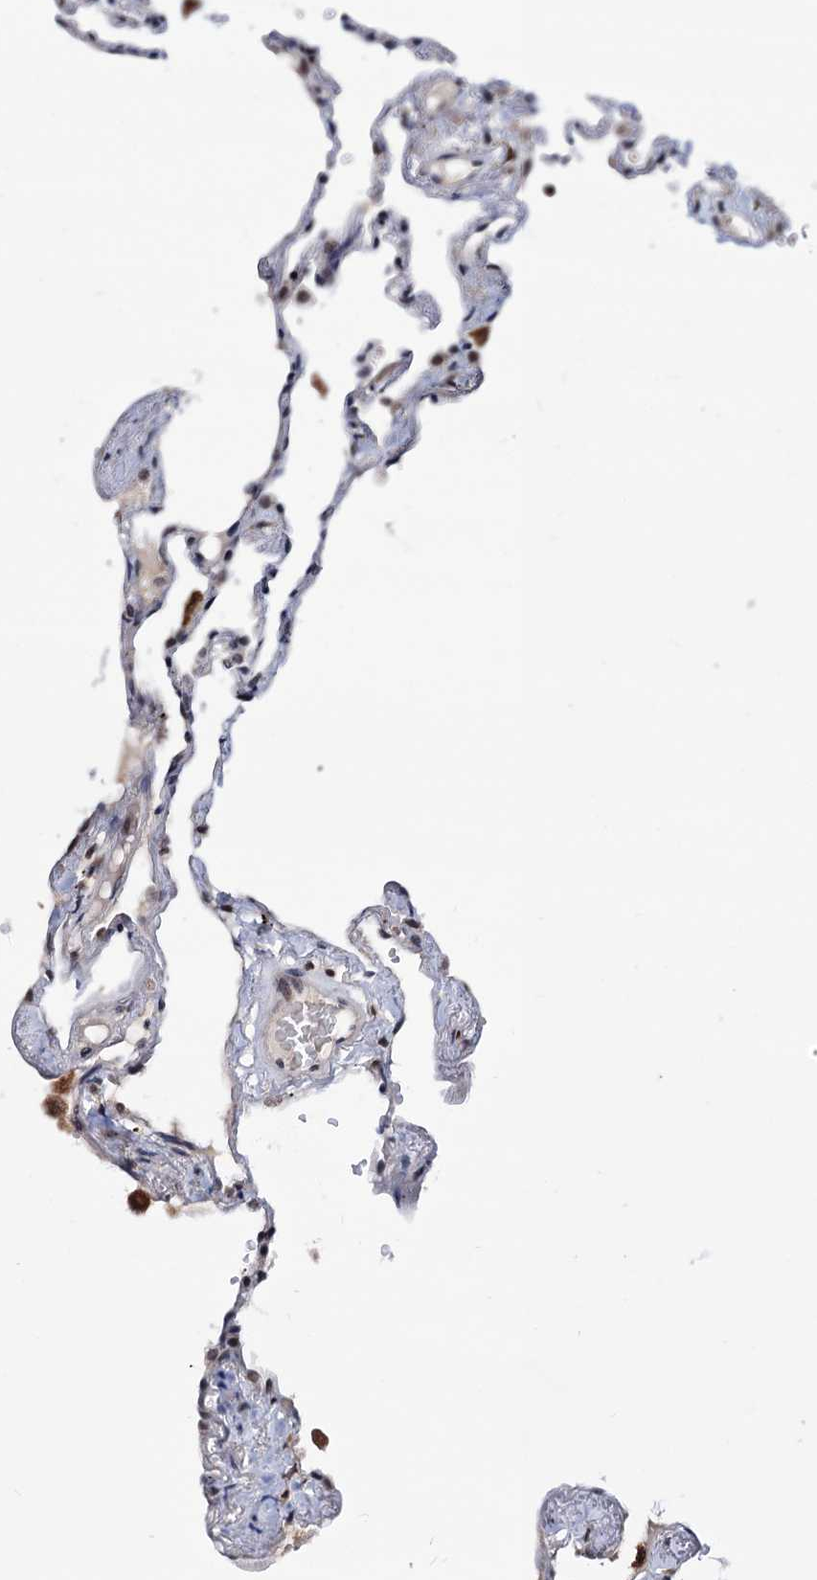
{"staining": {"intensity": "negative", "quantity": "none", "location": "none"}, "tissue": "lung", "cell_type": "Alveolar cells", "image_type": "normal", "snomed": [{"axis": "morphology", "description": "Normal tissue, NOS"}, {"axis": "topography", "description": "Lung"}], "caption": "Immunohistochemistry micrograph of normal lung: lung stained with DAB displays no significant protein staining in alveolar cells. The staining was performed using DAB (3,3'-diaminobenzidine) to visualize the protein expression in brown, while the nuclei were stained in blue with hematoxylin (Magnification: 20x).", "gene": "RNASEH2B", "patient": {"sex": "female", "age": 67}}